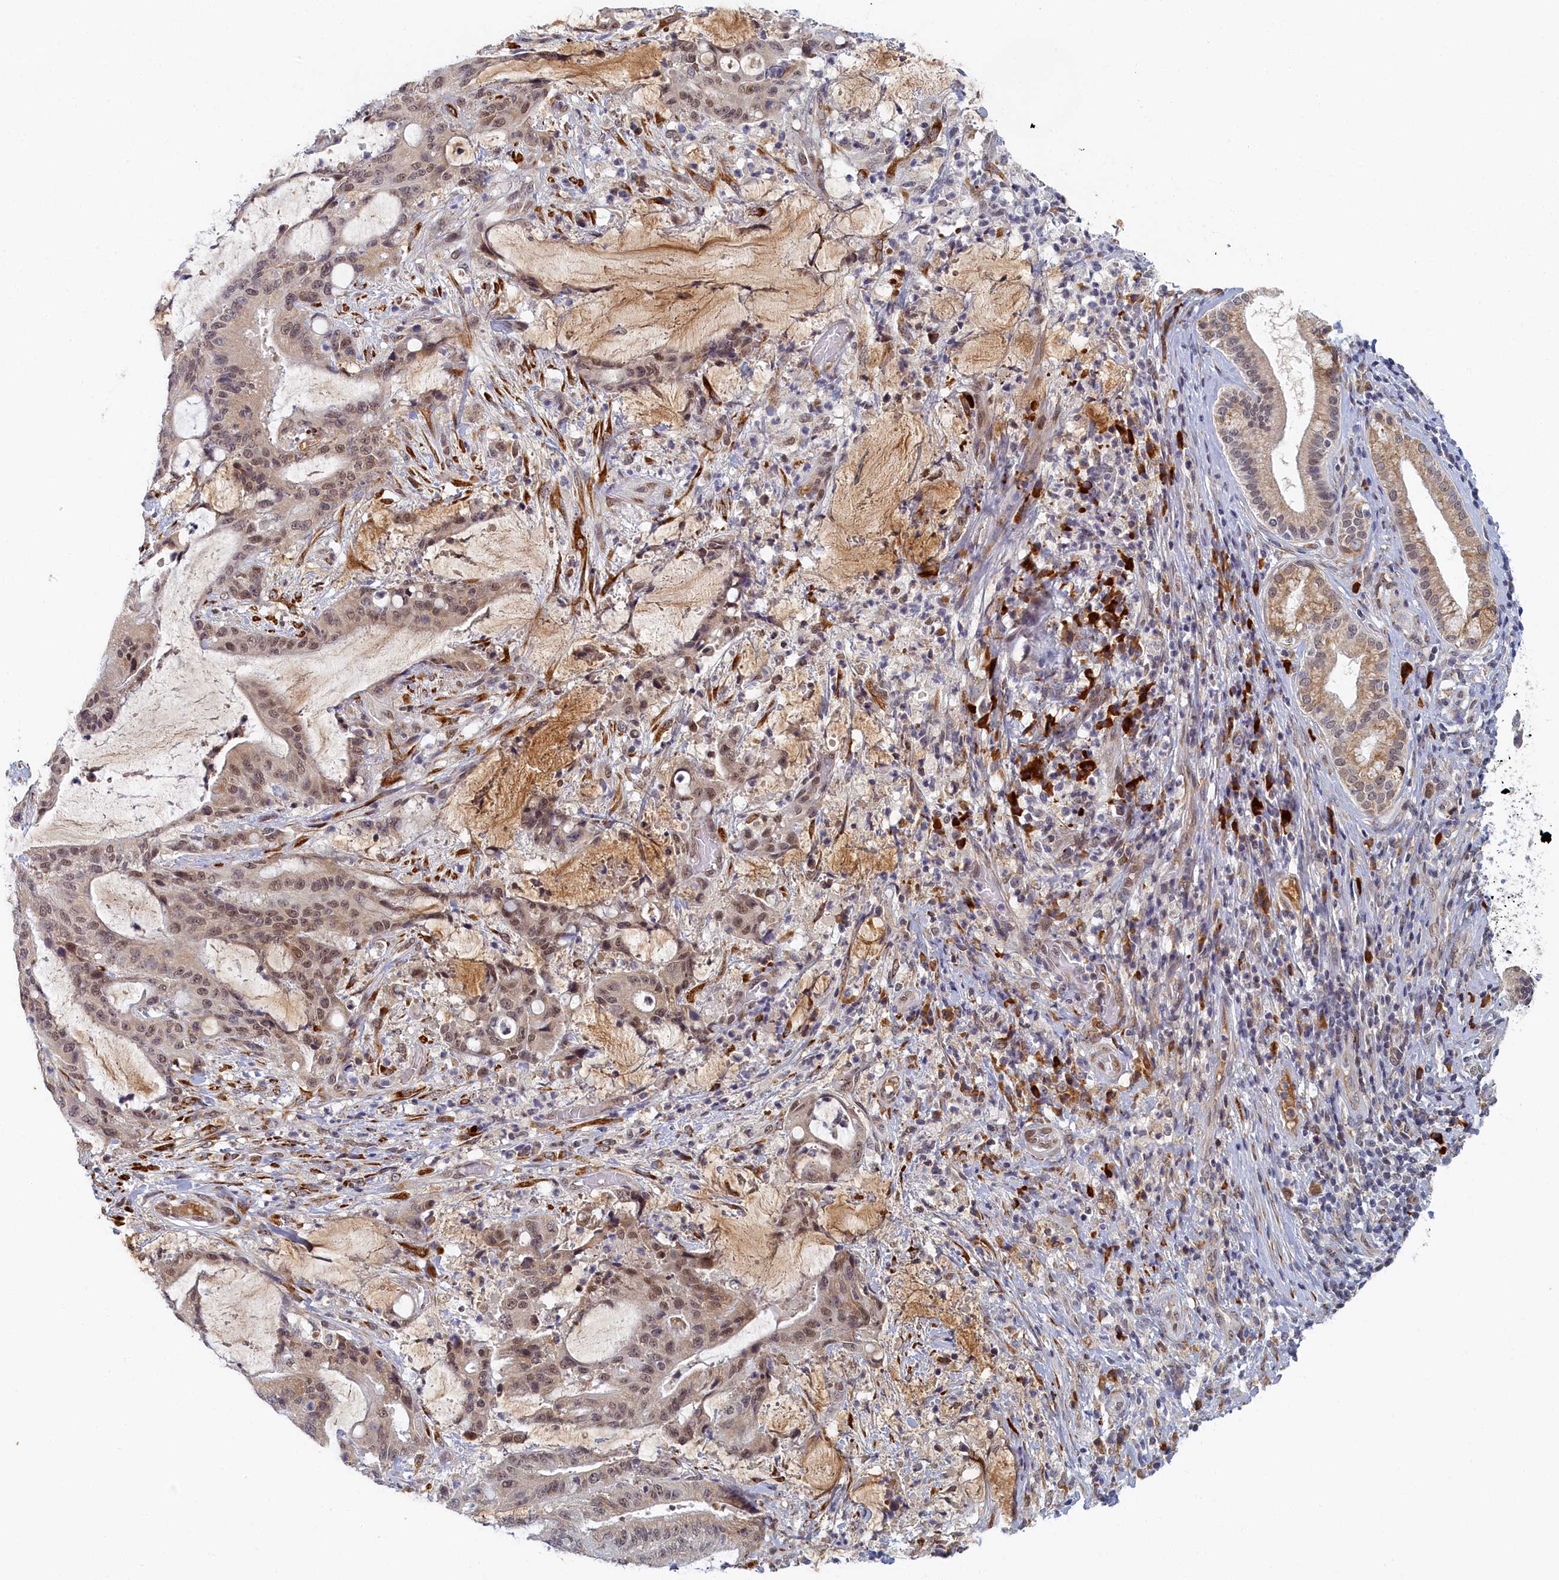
{"staining": {"intensity": "weak", "quantity": ">75%", "location": "nuclear"}, "tissue": "liver cancer", "cell_type": "Tumor cells", "image_type": "cancer", "snomed": [{"axis": "morphology", "description": "Normal tissue, NOS"}, {"axis": "morphology", "description": "Cholangiocarcinoma"}, {"axis": "topography", "description": "Liver"}, {"axis": "topography", "description": "Peripheral nerve tissue"}], "caption": "Weak nuclear expression for a protein is identified in about >75% of tumor cells of liver cancer (cholangiocarcinoma) using immunohistochemistry (IHC).", "gene": "DNAJC17", "patient": {"sex": "female", "age": 73}}